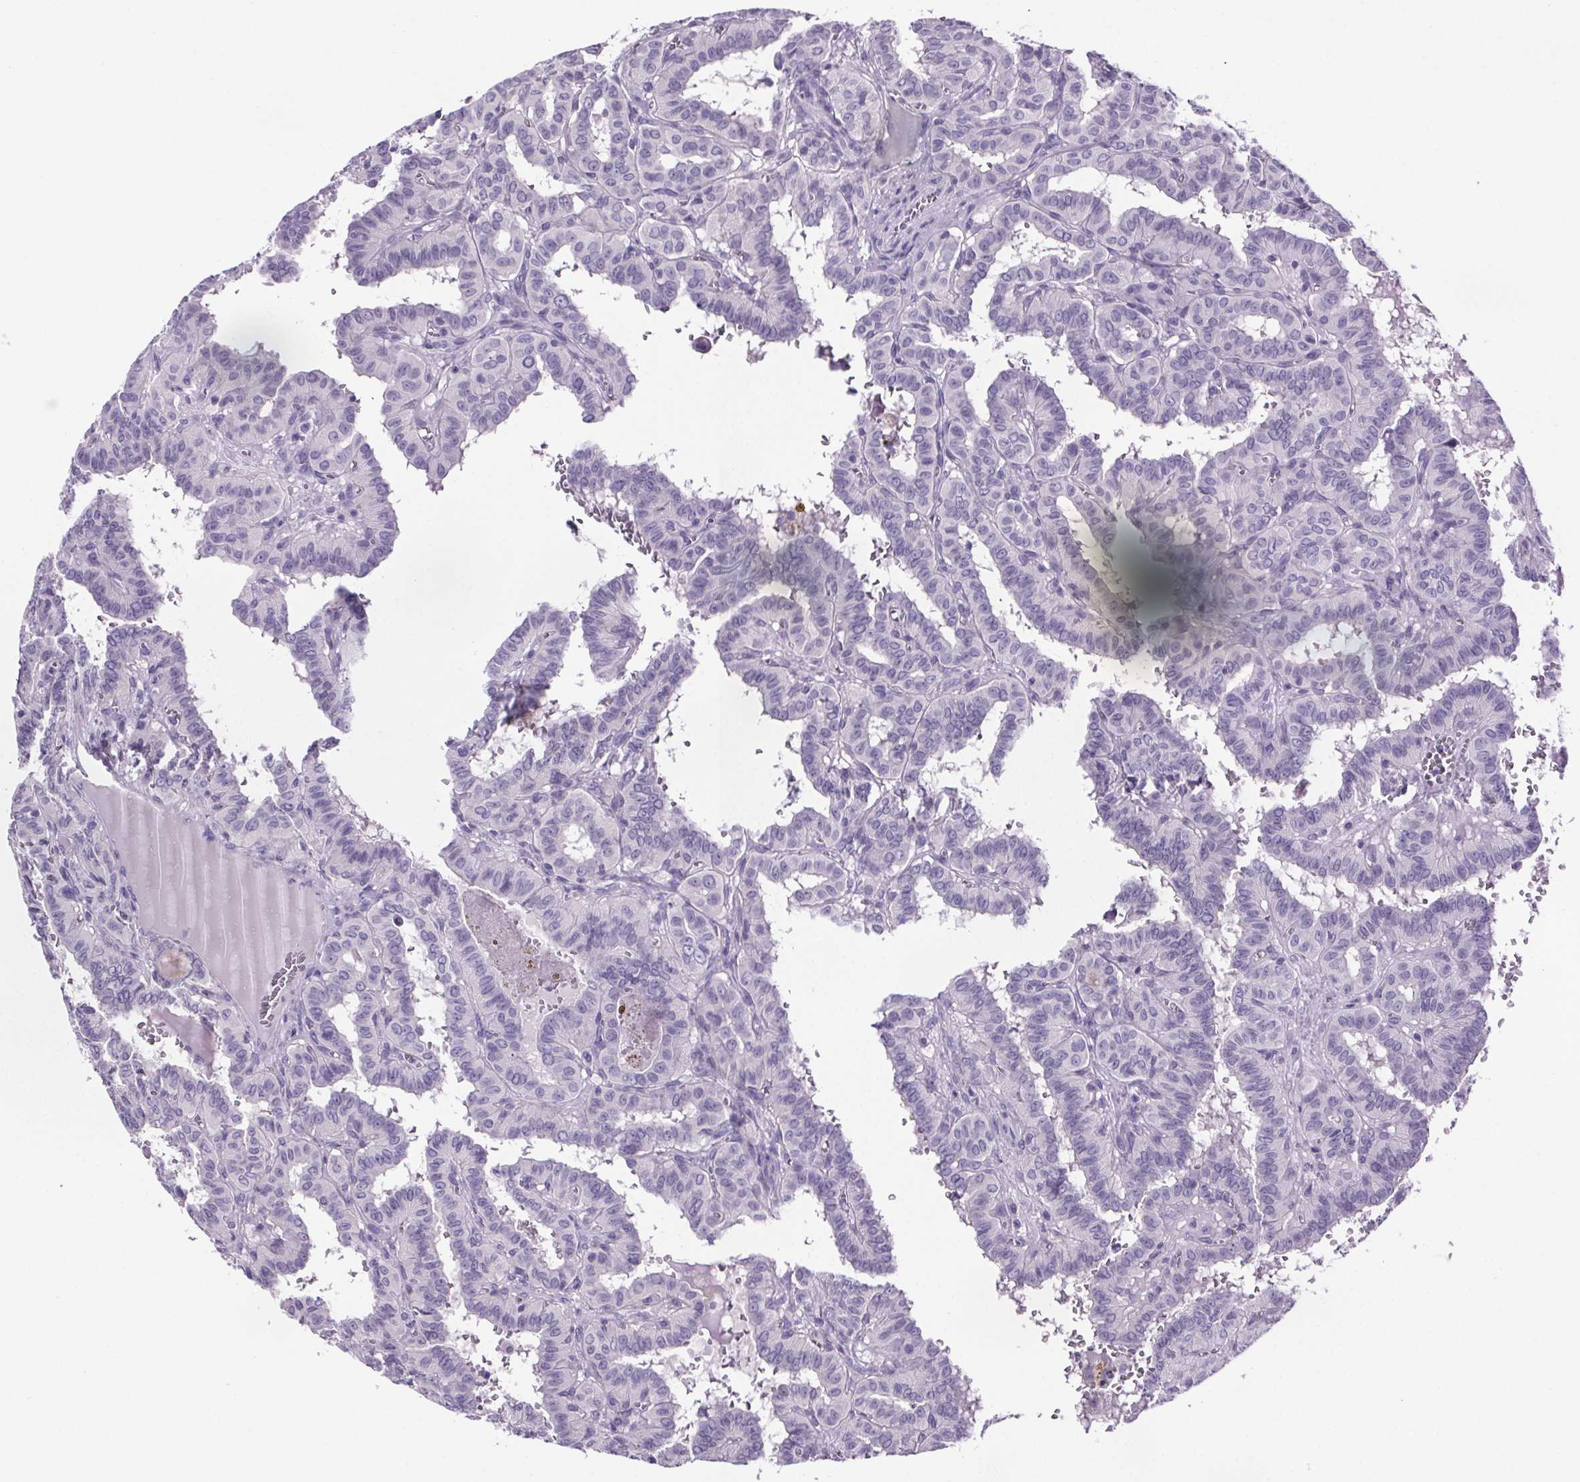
{"staining": {"intensity": "negative", "quantity": "none", "location": "none"}, "tissue": "thyroid cancer", "cell_type": "Tumor cells", "image_type": "cancer", "snomed": [{"axis": "morphology", "description": "Papillary adenocarcinoma, NOS"}, {"axis": "topography", "description": "Thyroid gland"}], "caption": "A photomicrograph of papillary adenocarcinoma (thyroid) stained for a protein exhibits no brown staining in tumor cells.", "gene": "CUBN", "patient": {"sex": "female", "age": 21}}